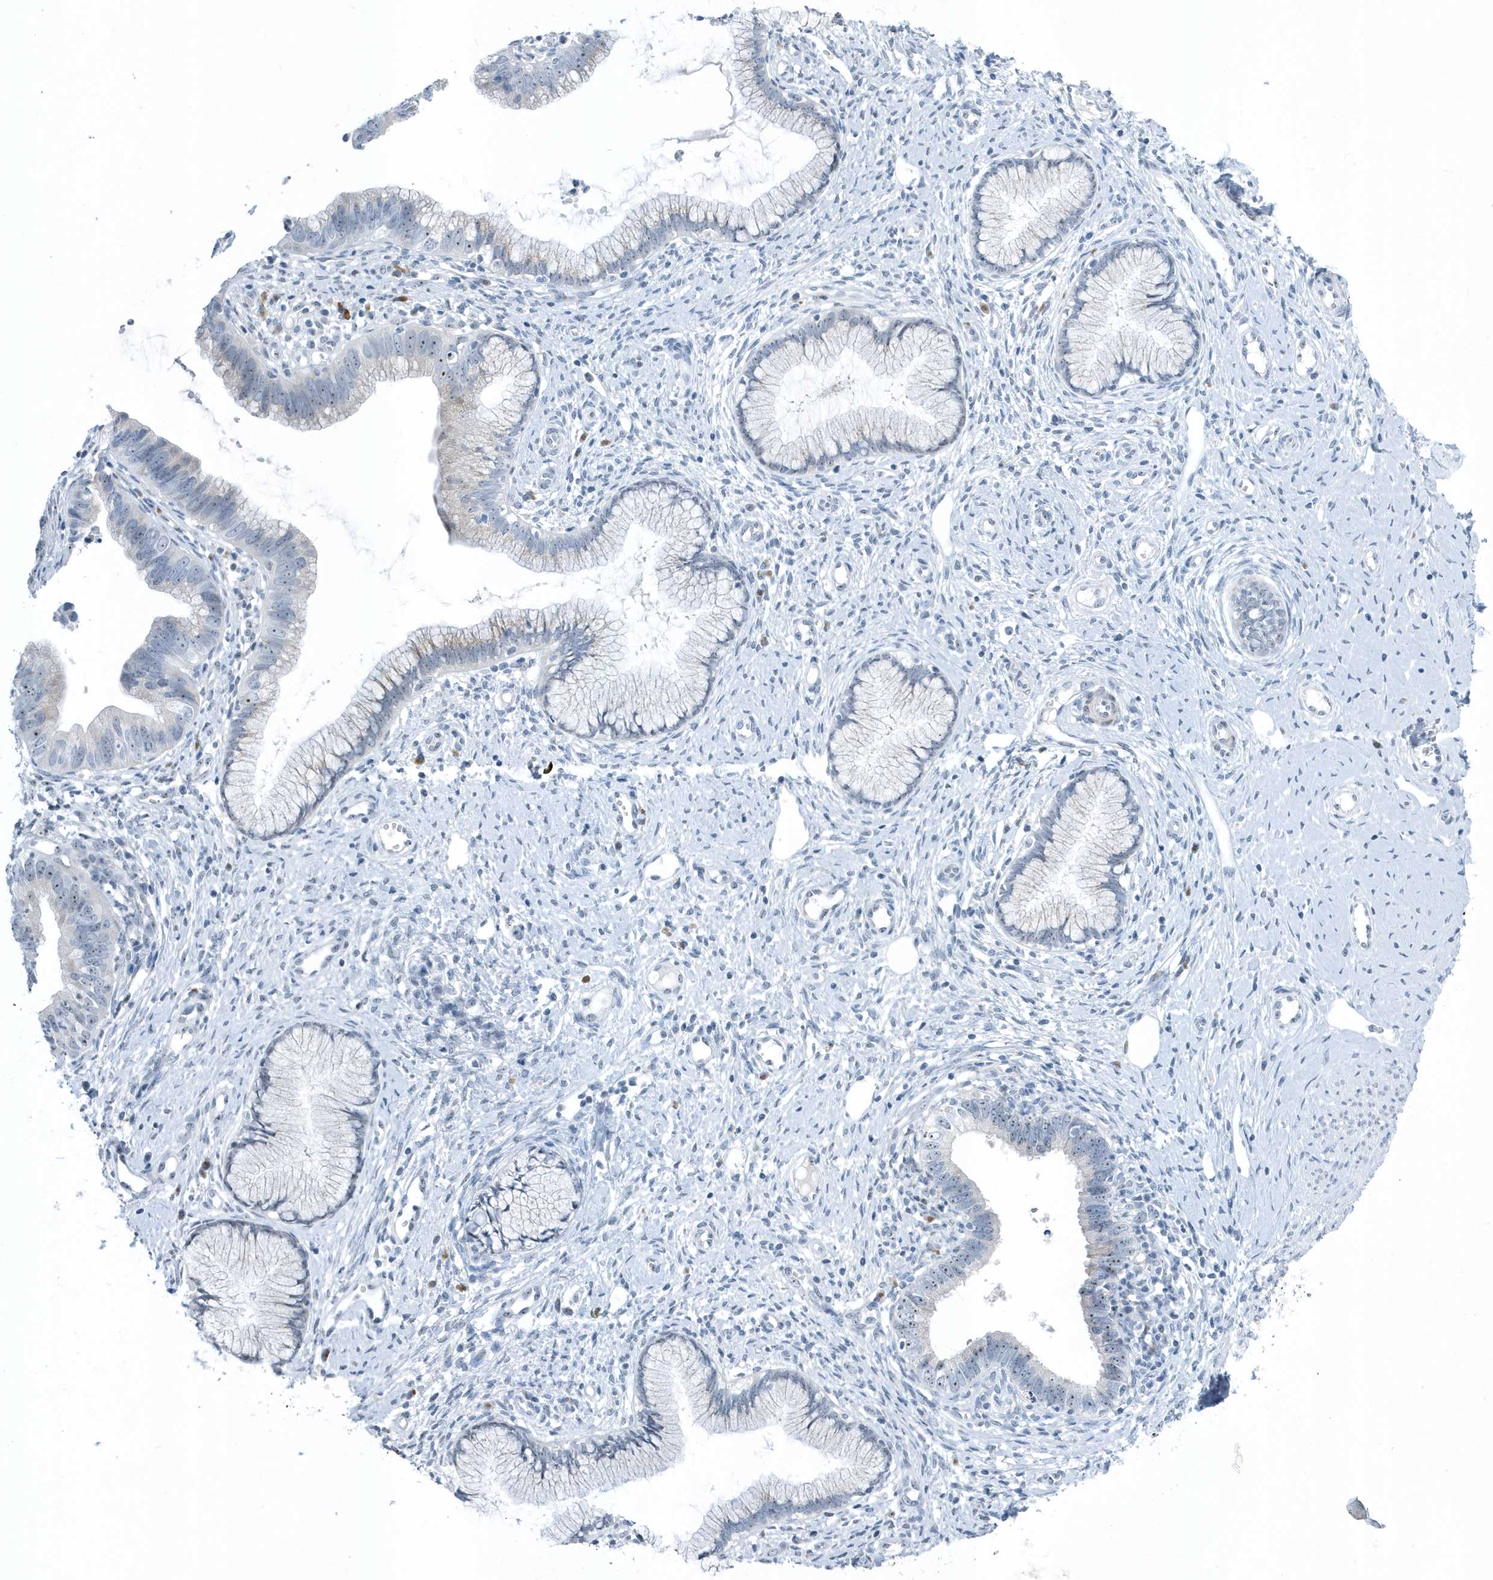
{"staining": {"intensity": "weak", "quantity": "<25%", "location": "nuclear"}, "tissue": "cervical cancer", "cell_type": "Tumor cells", "image_type": "cancer", "snomed": [{"axis": "morphology", "description": "Adenocarcinoma, NOS"}, {"axis": "topography", "description": "Cervix"}], "caption": "IHC of human cervical cancer (adenocarcinoma) shows no staining in tumor cells.", "gene": "RPF2", "patient": {"sex": "female", "age": 36}}